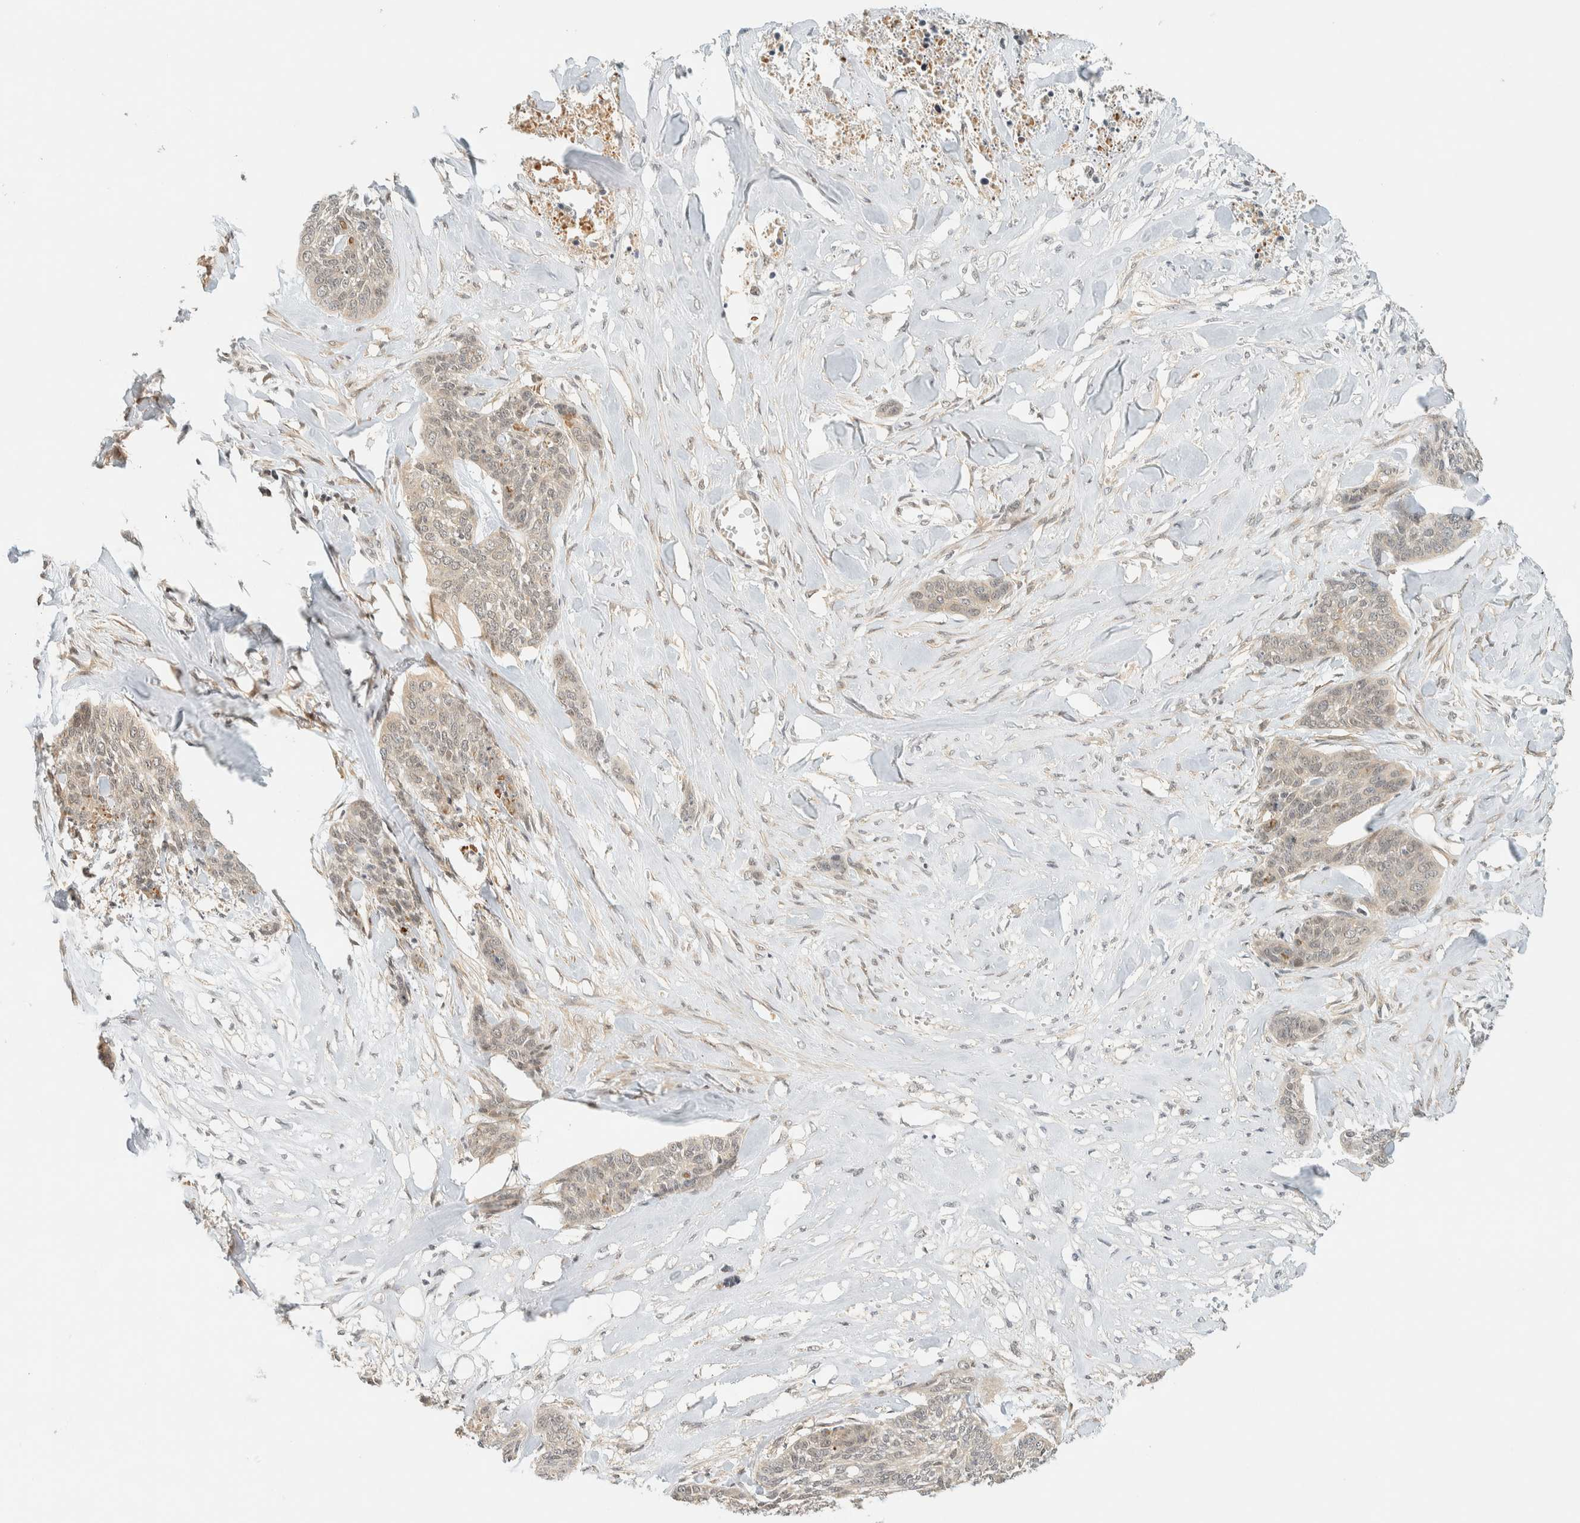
{"staining": {"intensity": "weak", "quantity": ">75%", "location": "cytoplasmic/membranous"}, "tissue": "skin cancer", "cell_type": "Tumor cells", "image_type": "cancer", "snomed": [{"axis": "morphology", "description": "Basal cell carcinoma"}, {"axis": "topography", "description": "Skin"}], "caption": "Protein analysis of basal cell carcinoma (skin) tissue displays weak cytoplasmic/membranous positivity in about >75% of tumor cells.", "gene": "KIFAP3", "patient": {"sex": "female", "age": 64}}